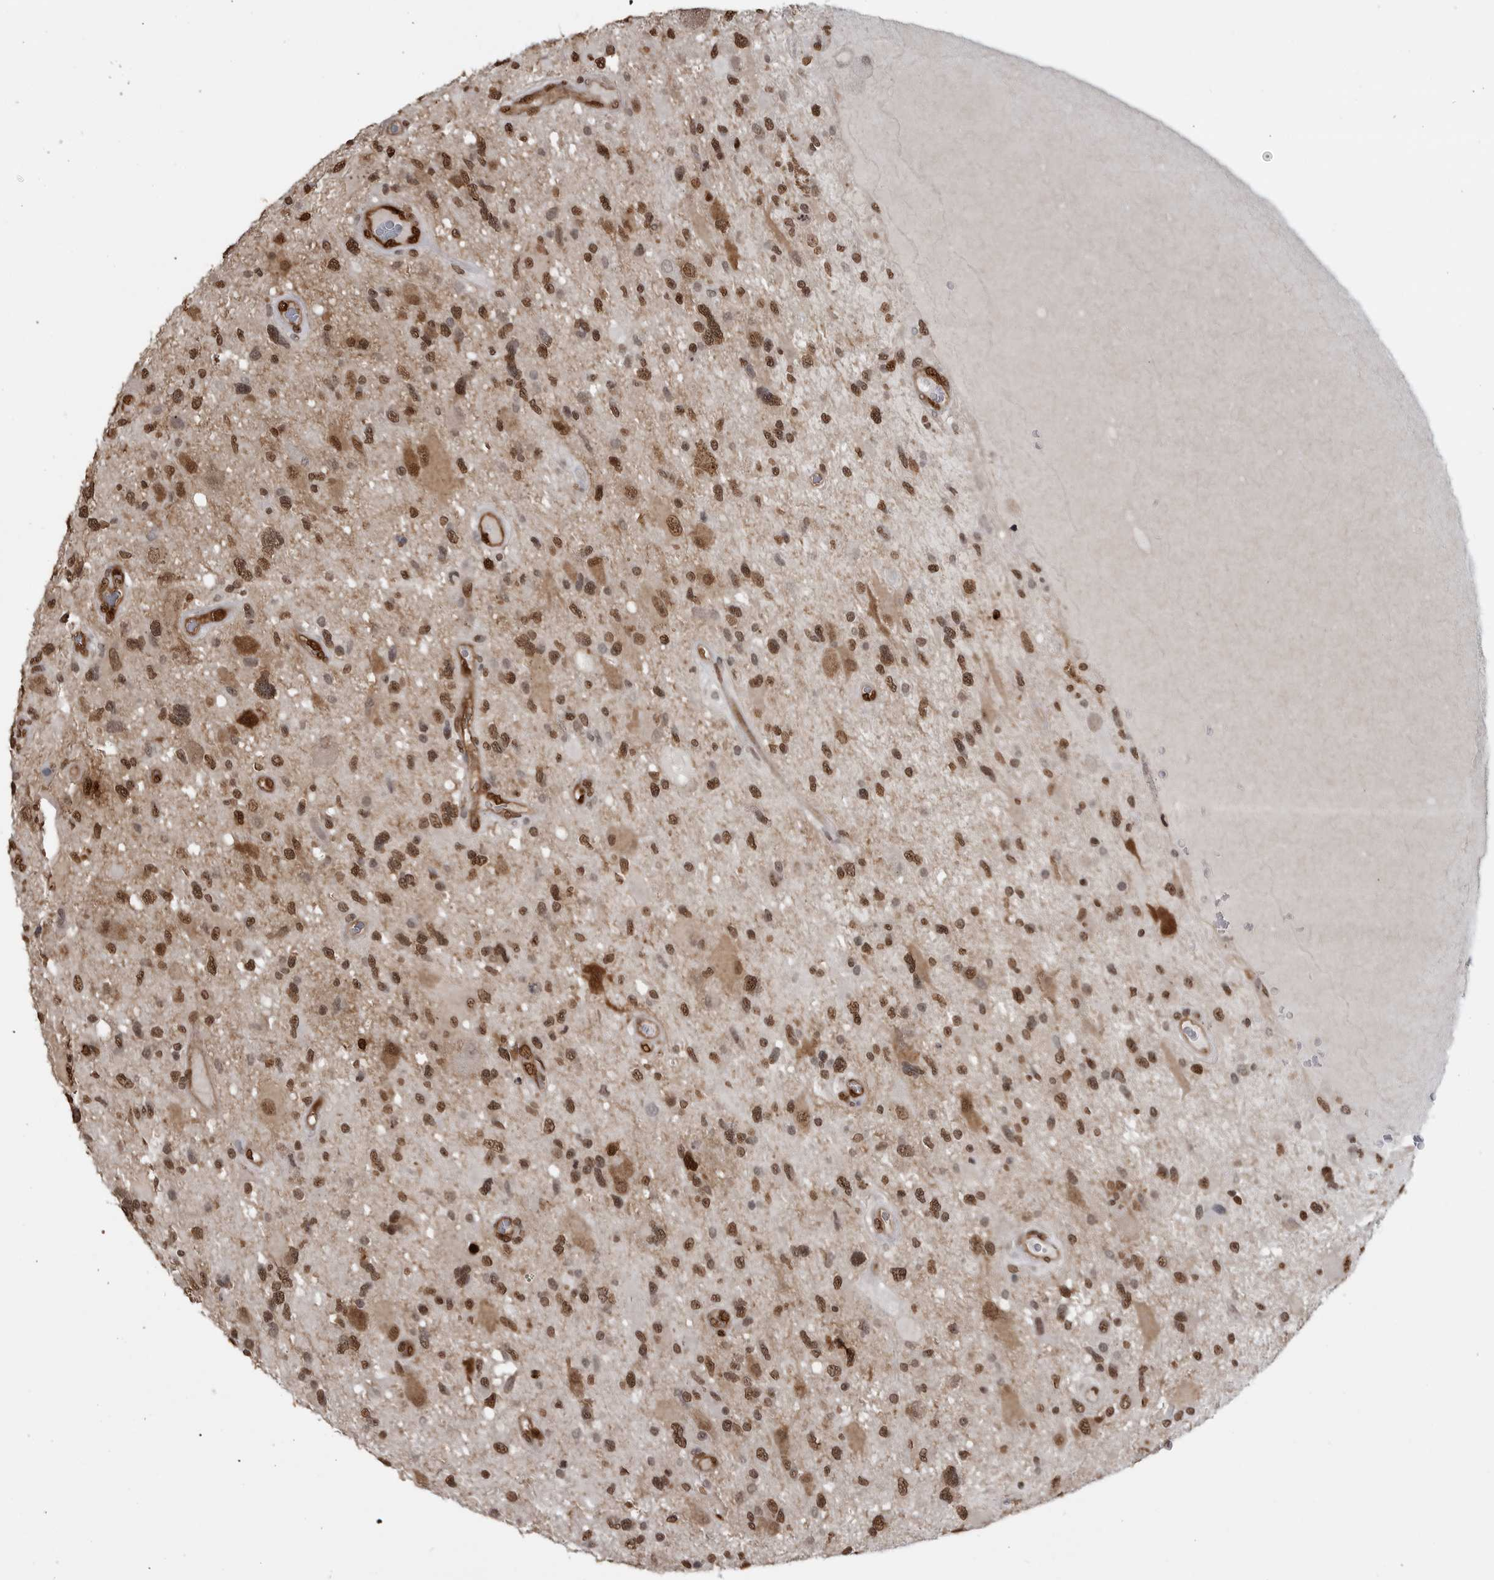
{"staining": {"intensity": "moderate", "quantity": ">75%", "location": "nuclear"}, "tissue": "glioma", "cell_type": "Tumor cells", "image_type": "cancer", "snomed": [{"axis": "morphology", "description": "Glioma, malignant, High grade"}, {"axis": "topography", "description": "Brain"}], "caption": "Malignant high-grade glioma was stained to show a protein in brown. There is medium levels of moderate nuclear expression in approximately >75% of tumor cells.", "gene": "SMAD2", "patient": {"sex": "male", "age": 33}}